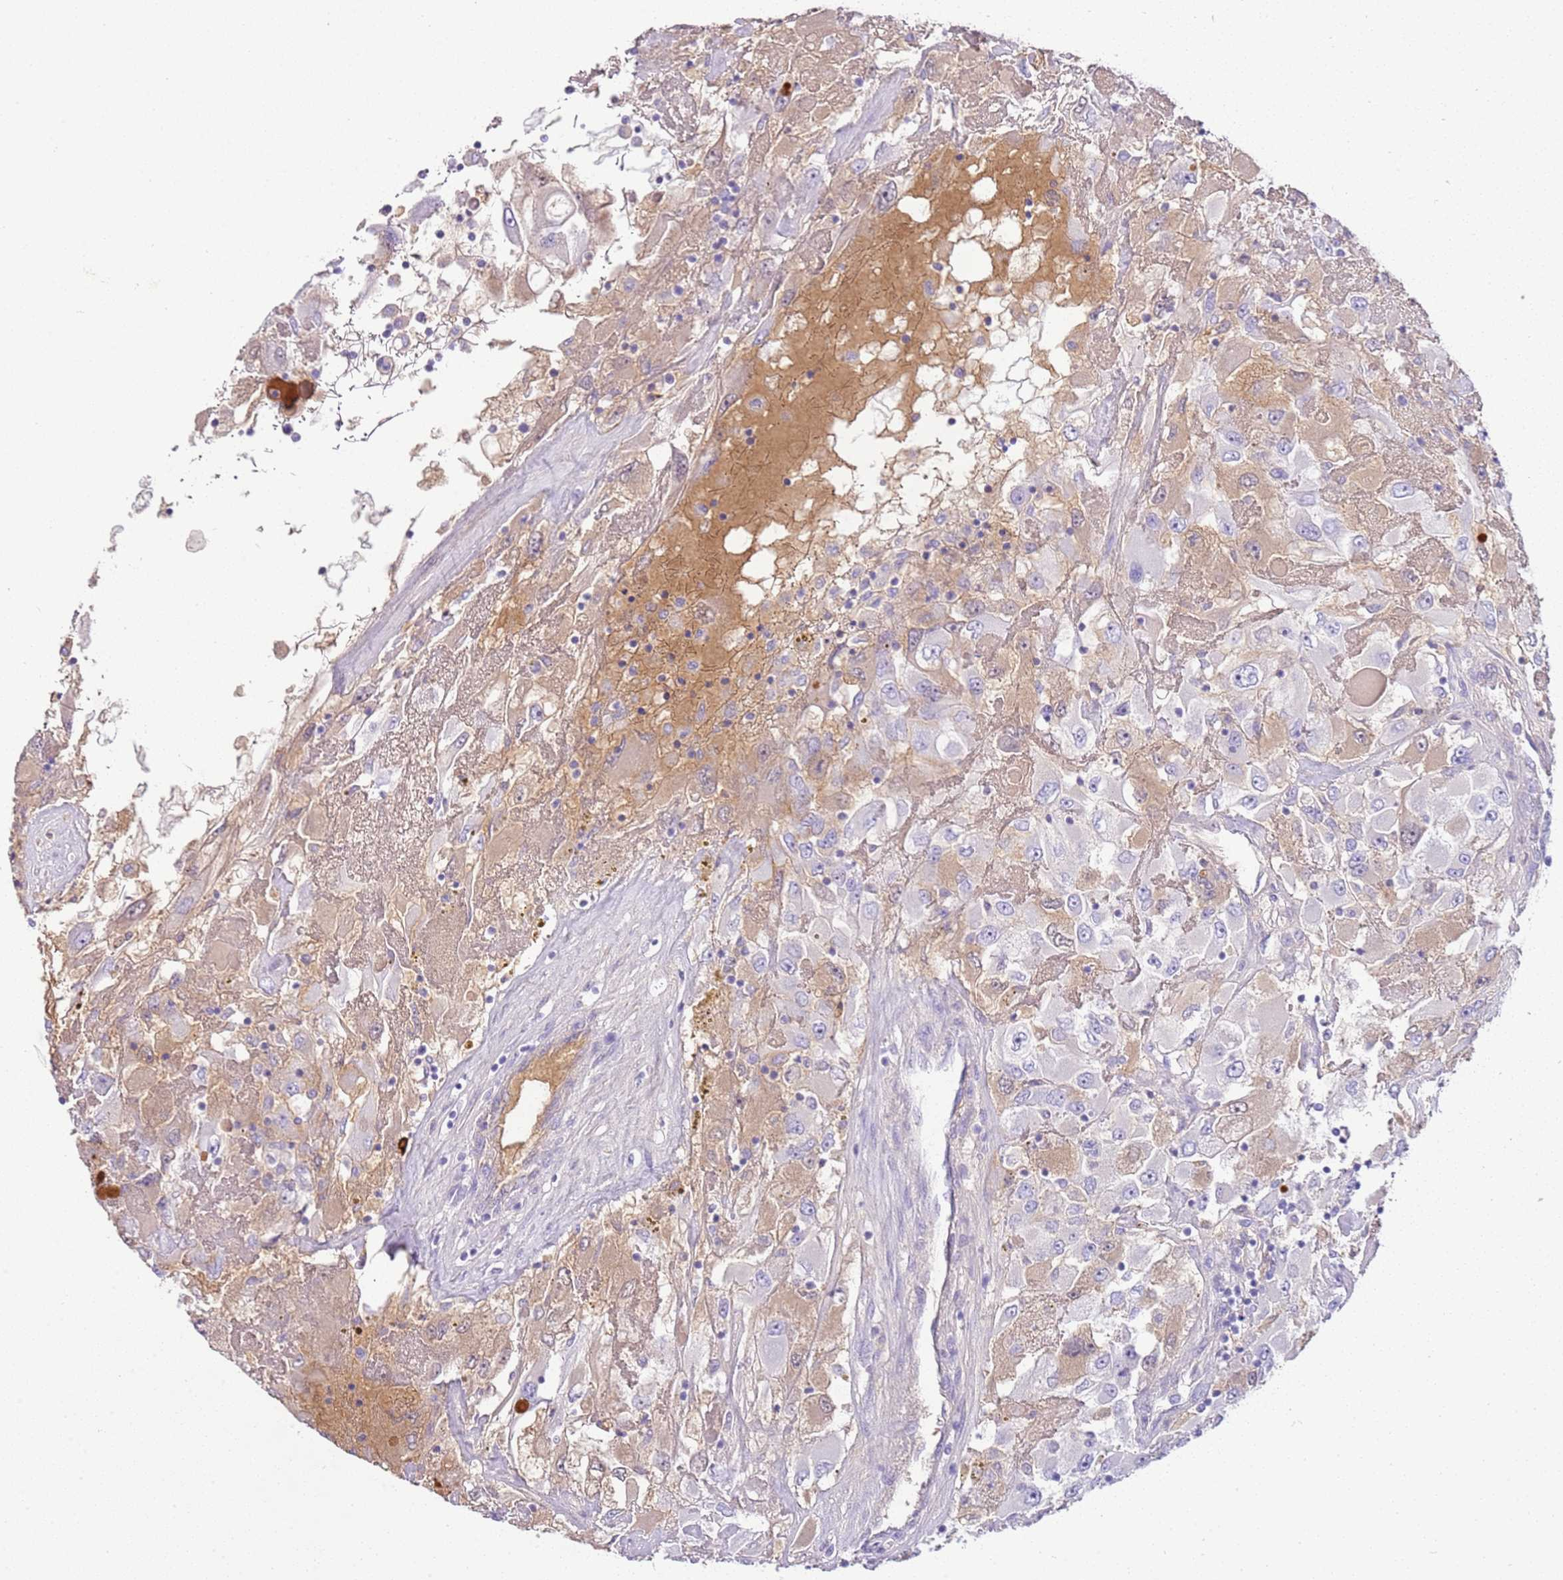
{"staining": {"intensity": "negative", "quantity": "none", "location": "none"}, "tissue": "renal cancer", "cell_type": "Tumor cells", "image_type": "cancer", "snomed": [{"axis": "morphology", "description": "Adenocarcinoma, NOS"}, {"axis": "topography", "description": "Kidney"}], "caption": "Immunohistochemistry micrograph of human adenocarcinoma (renal) stained for a protein (brown), which exhibits no expression in tumor cells.", "gene": "IGKV3D-11", "patient": {"sex": "female", "age": 52}}